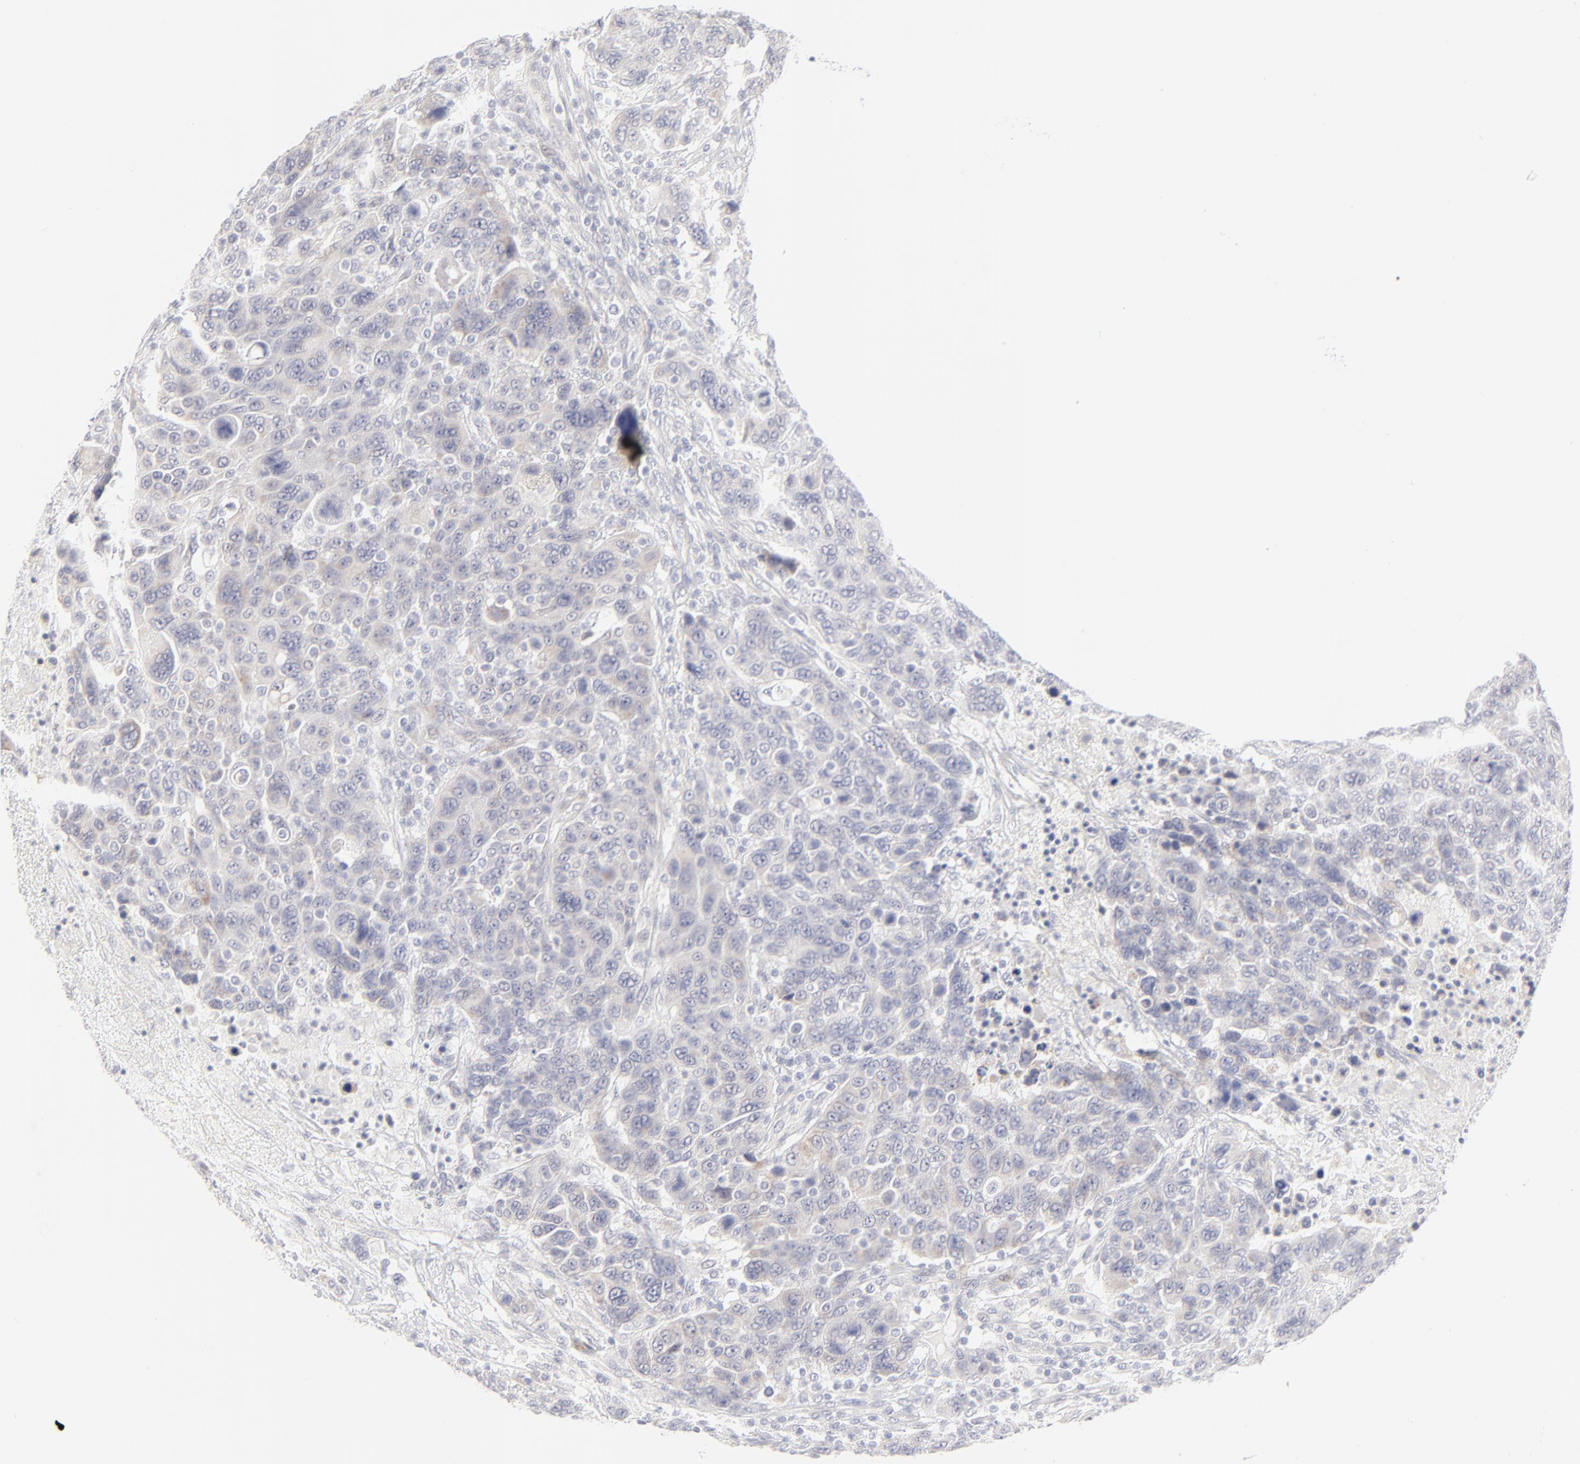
{"staining": {"intensity": "weak", "quantity": "<25%", "location": "cytoplasmic/membranous"}, "tissue": "breast cancer", "cell_type": "Tumor cells", "image_type": "cancer", "snomed": [{"axis": "morphology", "description": "Duct carcinoma"}, {"axis": "topography", "description": "Breast"}], "caption": "Tumor cells are negative for brown protein staining in breast cancer (intraductal carcinoma).", "gene": "NPNT", "patient": {"sex": "female", "age": 37}}